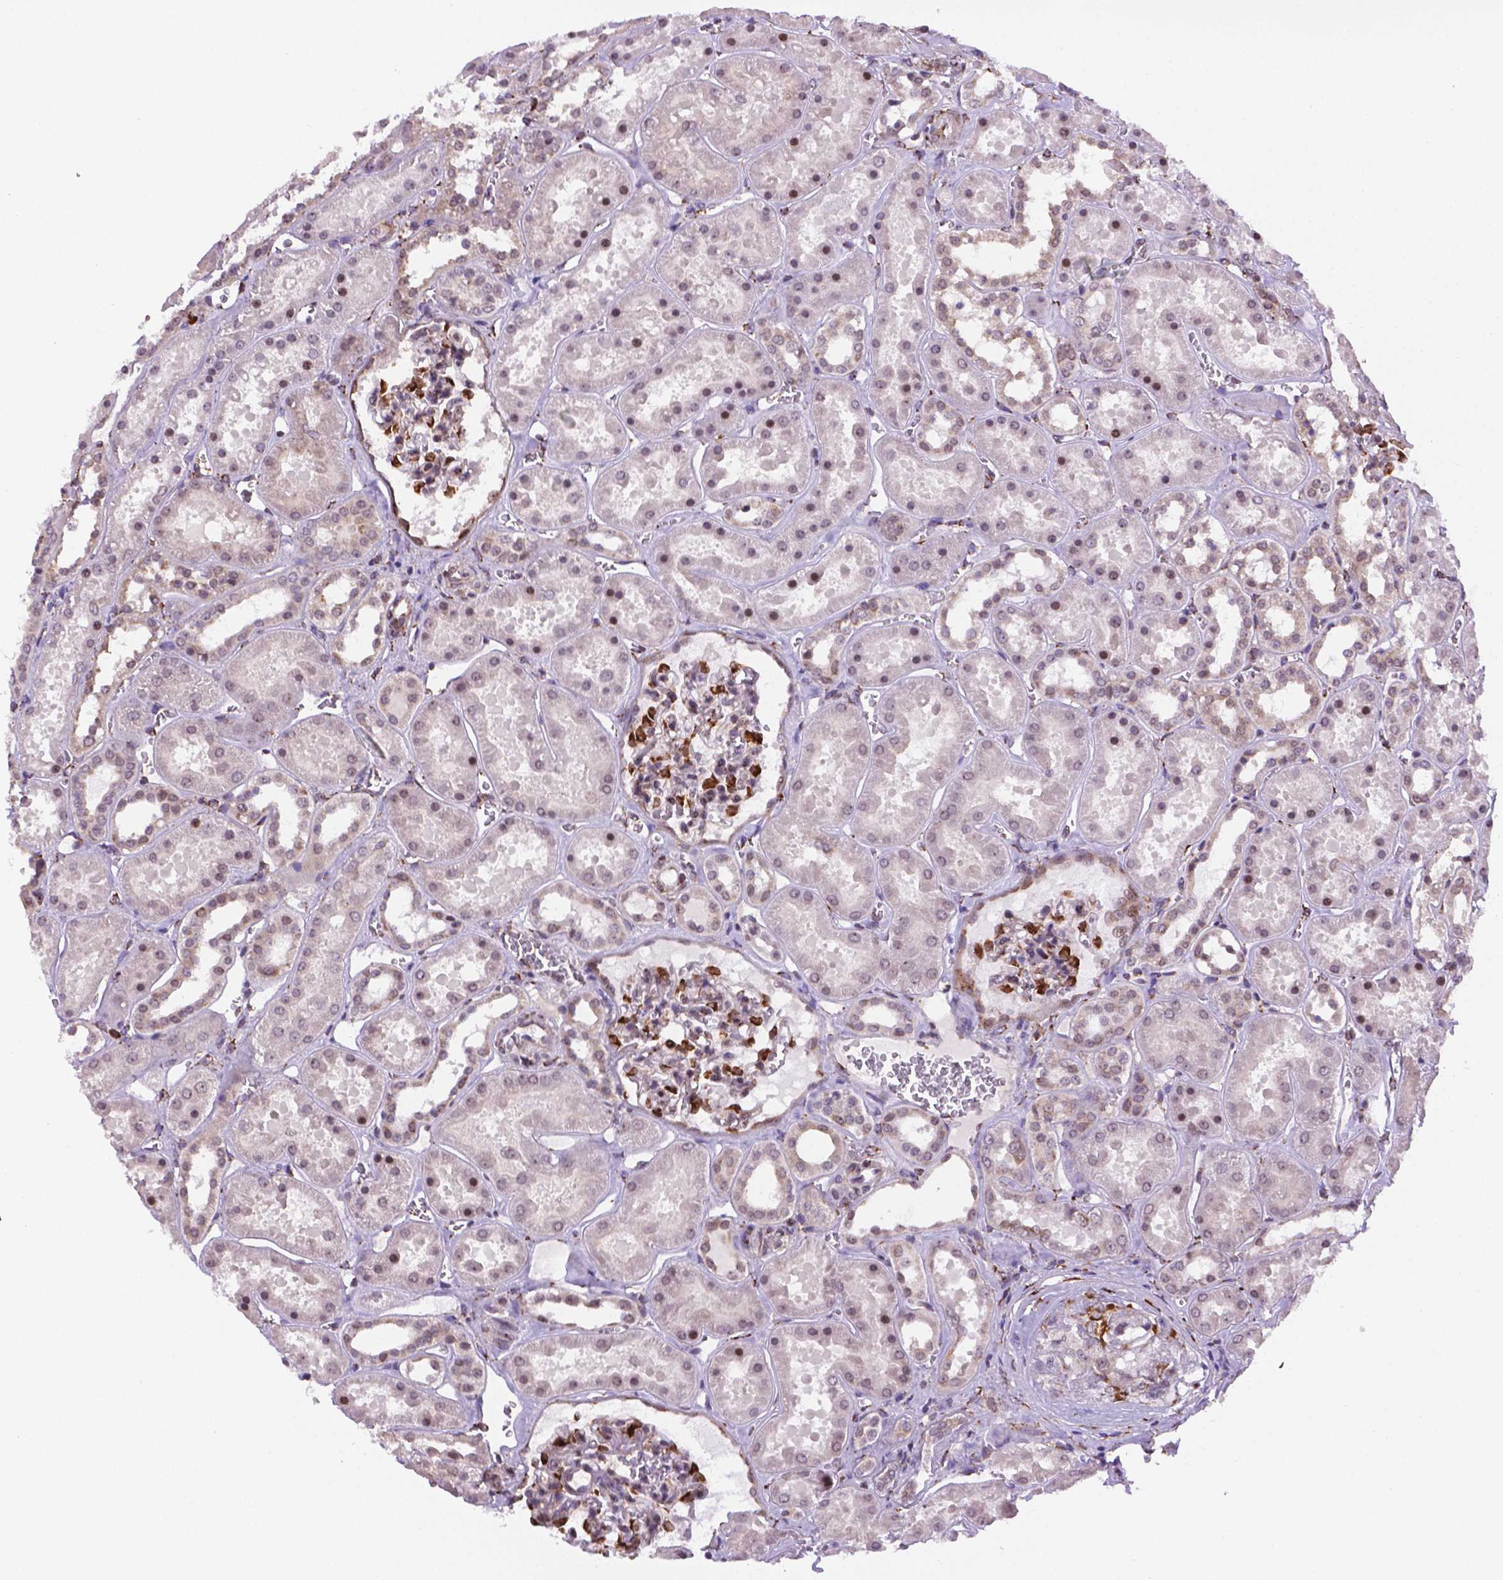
{"staining": {"intensity": "strong", "quantity": "<25%", "location": "cytoplasmic/membranous"}, "tissue": "kidney", "cell_type": "Cells in glomeruli", "image_type": "normal", "snomed": [{"axis": "morphology", "description": "Normal tissue, NOS"}, {"axis": "topography", "description": "Kidney"}], "caption": "Immunohistochemical staining of benign human kidney displays strong cytoplasmic/membranous protein positivity in approximately <25% of cells in glomeruli.", "gene": "FNIP1", "patient": {"sex": "female", "age": 41}}